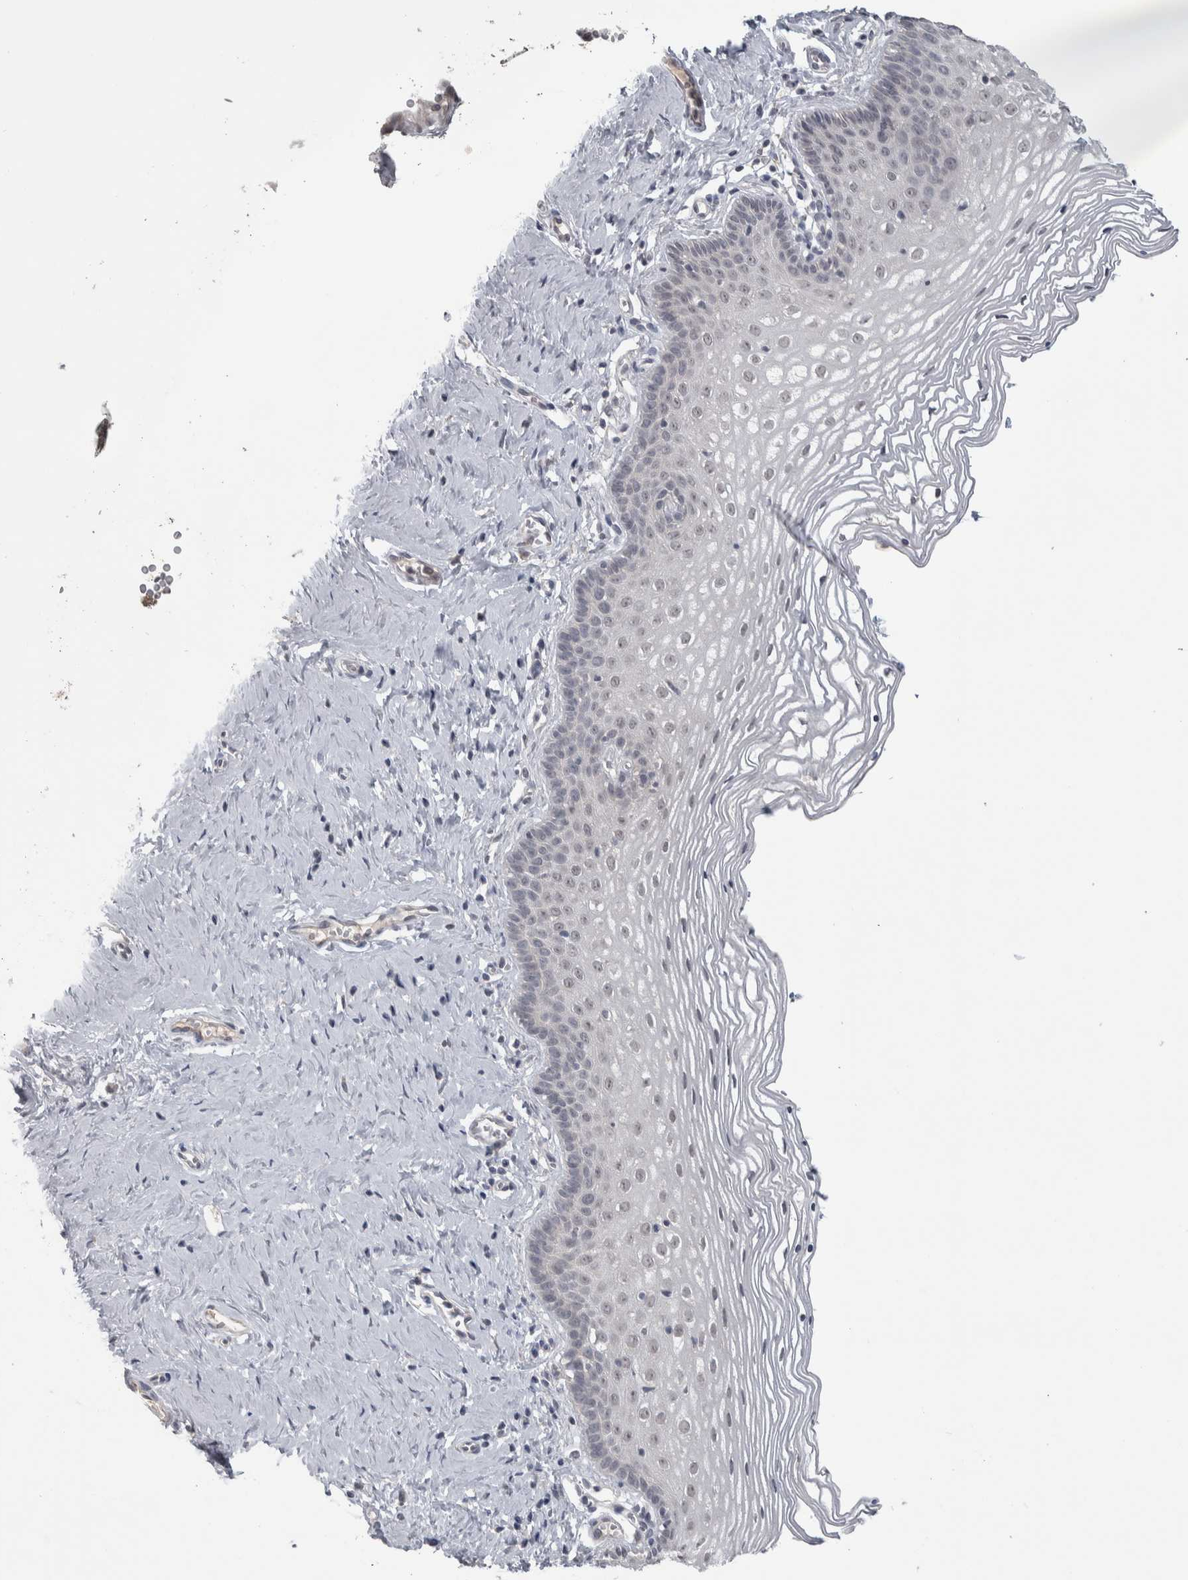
{"staining": {"intensity": "weak", "quantity": "<25%", "location": "nuclear"}, "tissue": "vagina", "cell_type": "Squamous epithelial cells", "image_type": "normal", "snomed": [{"axis": "morphology", "description": "Normal tissue, NOS"}, {"axis": "topography", "description": "Vagina"}], "caption": "DAB immunohistochemical staining of unremarkable vagina demonstrates no significant positivity in squamous epithelial cells.", "gene": "CUL2", "patient": {"sex": "female", "age": 32}}